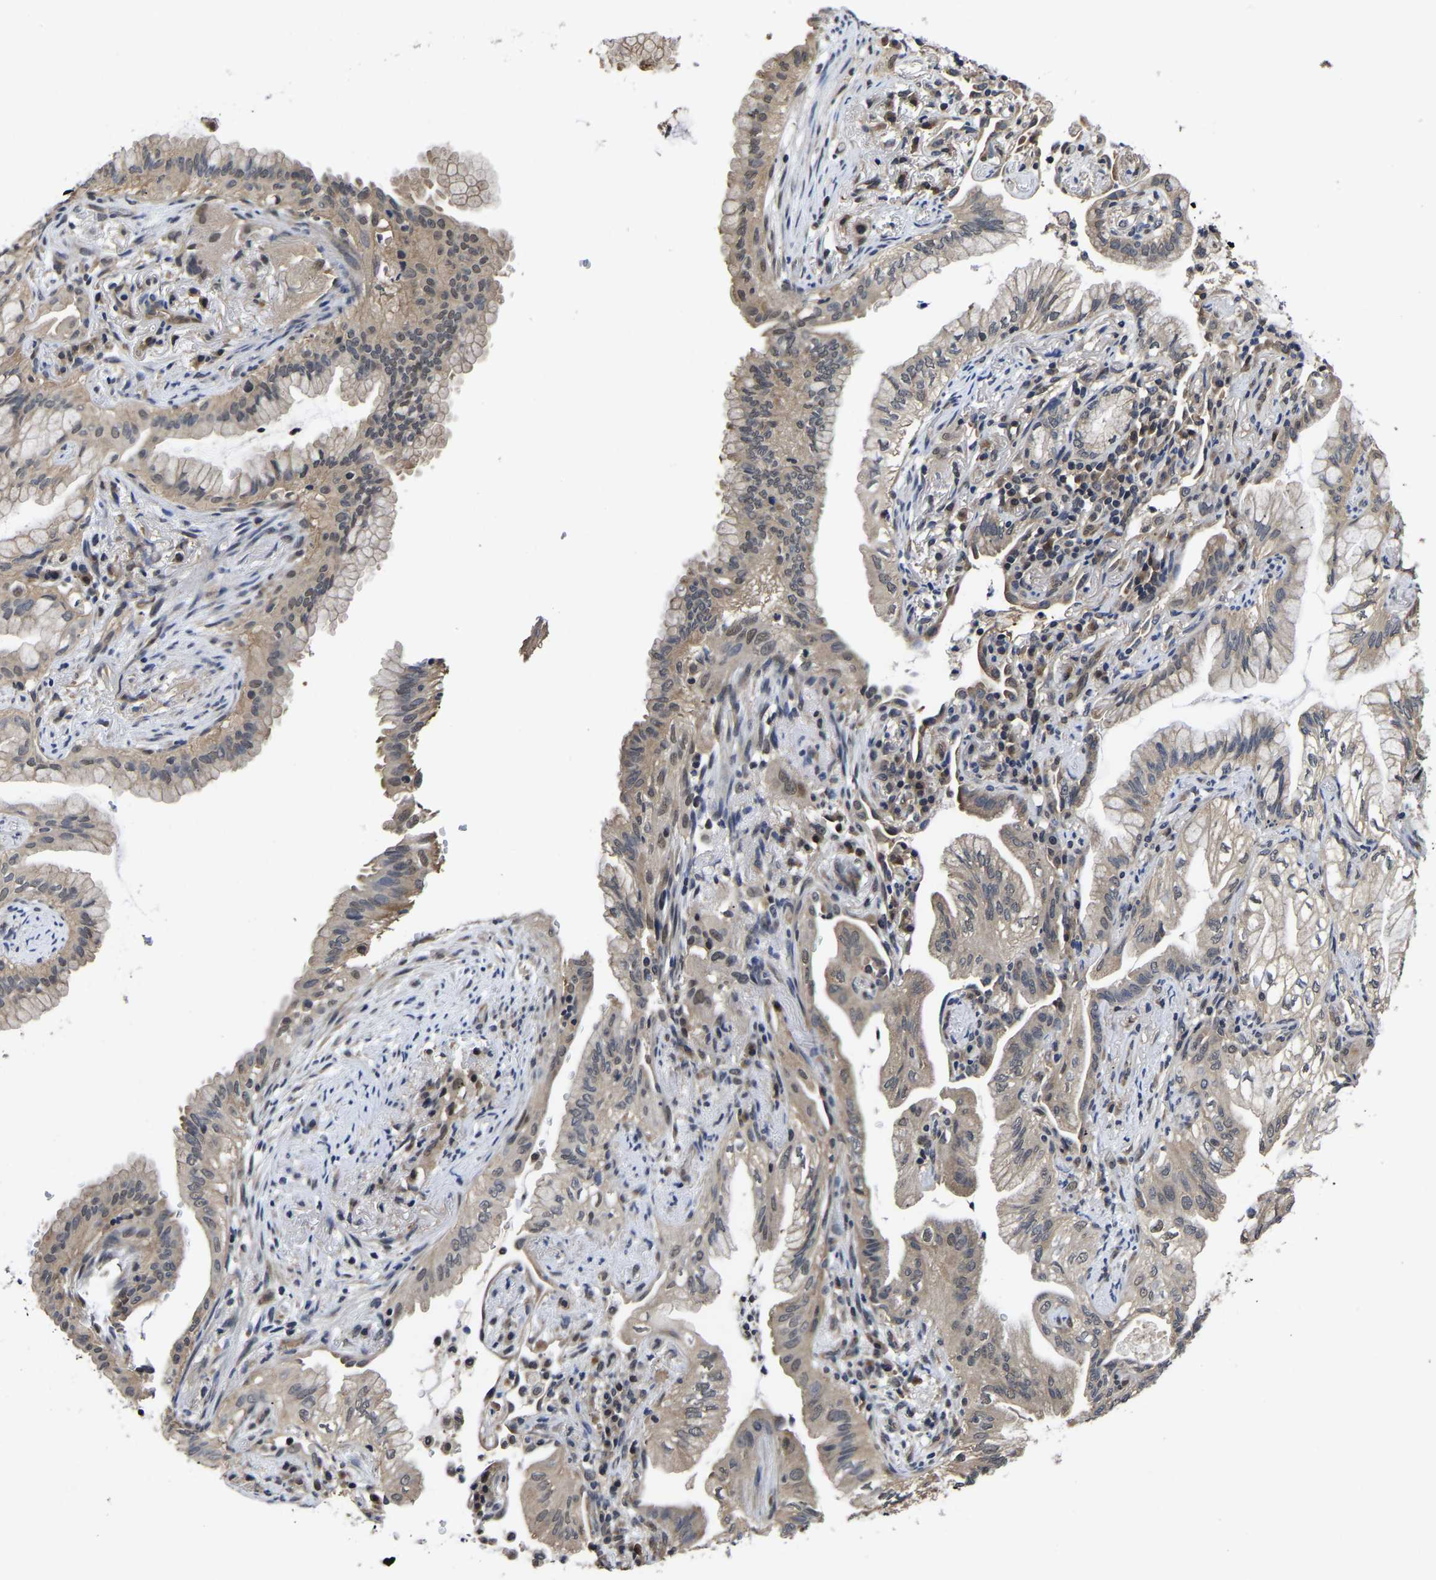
{"staining": {"intensity": "weak", "quantity": ">75%", "location": "cytoplasmic/membranous,nuclear"}, "tissue": "lung cancer", "cell_type": "Tumor cells", "image_type": "cancer", "snomed": [{"axis": "morphology", "description": "Adenocarcinoma, NOS"}, {"axis": "topography", "description": "Lung"}], "caption": "Protein expression analysis of human lung cancer (adenocarcinoma) reveals weak cytoplasmic/membranous and nuclear expression in approximately >75% of tumor cells.", "gene": "MCOLN2", "patient": {"sex": "female", "age": 70}}